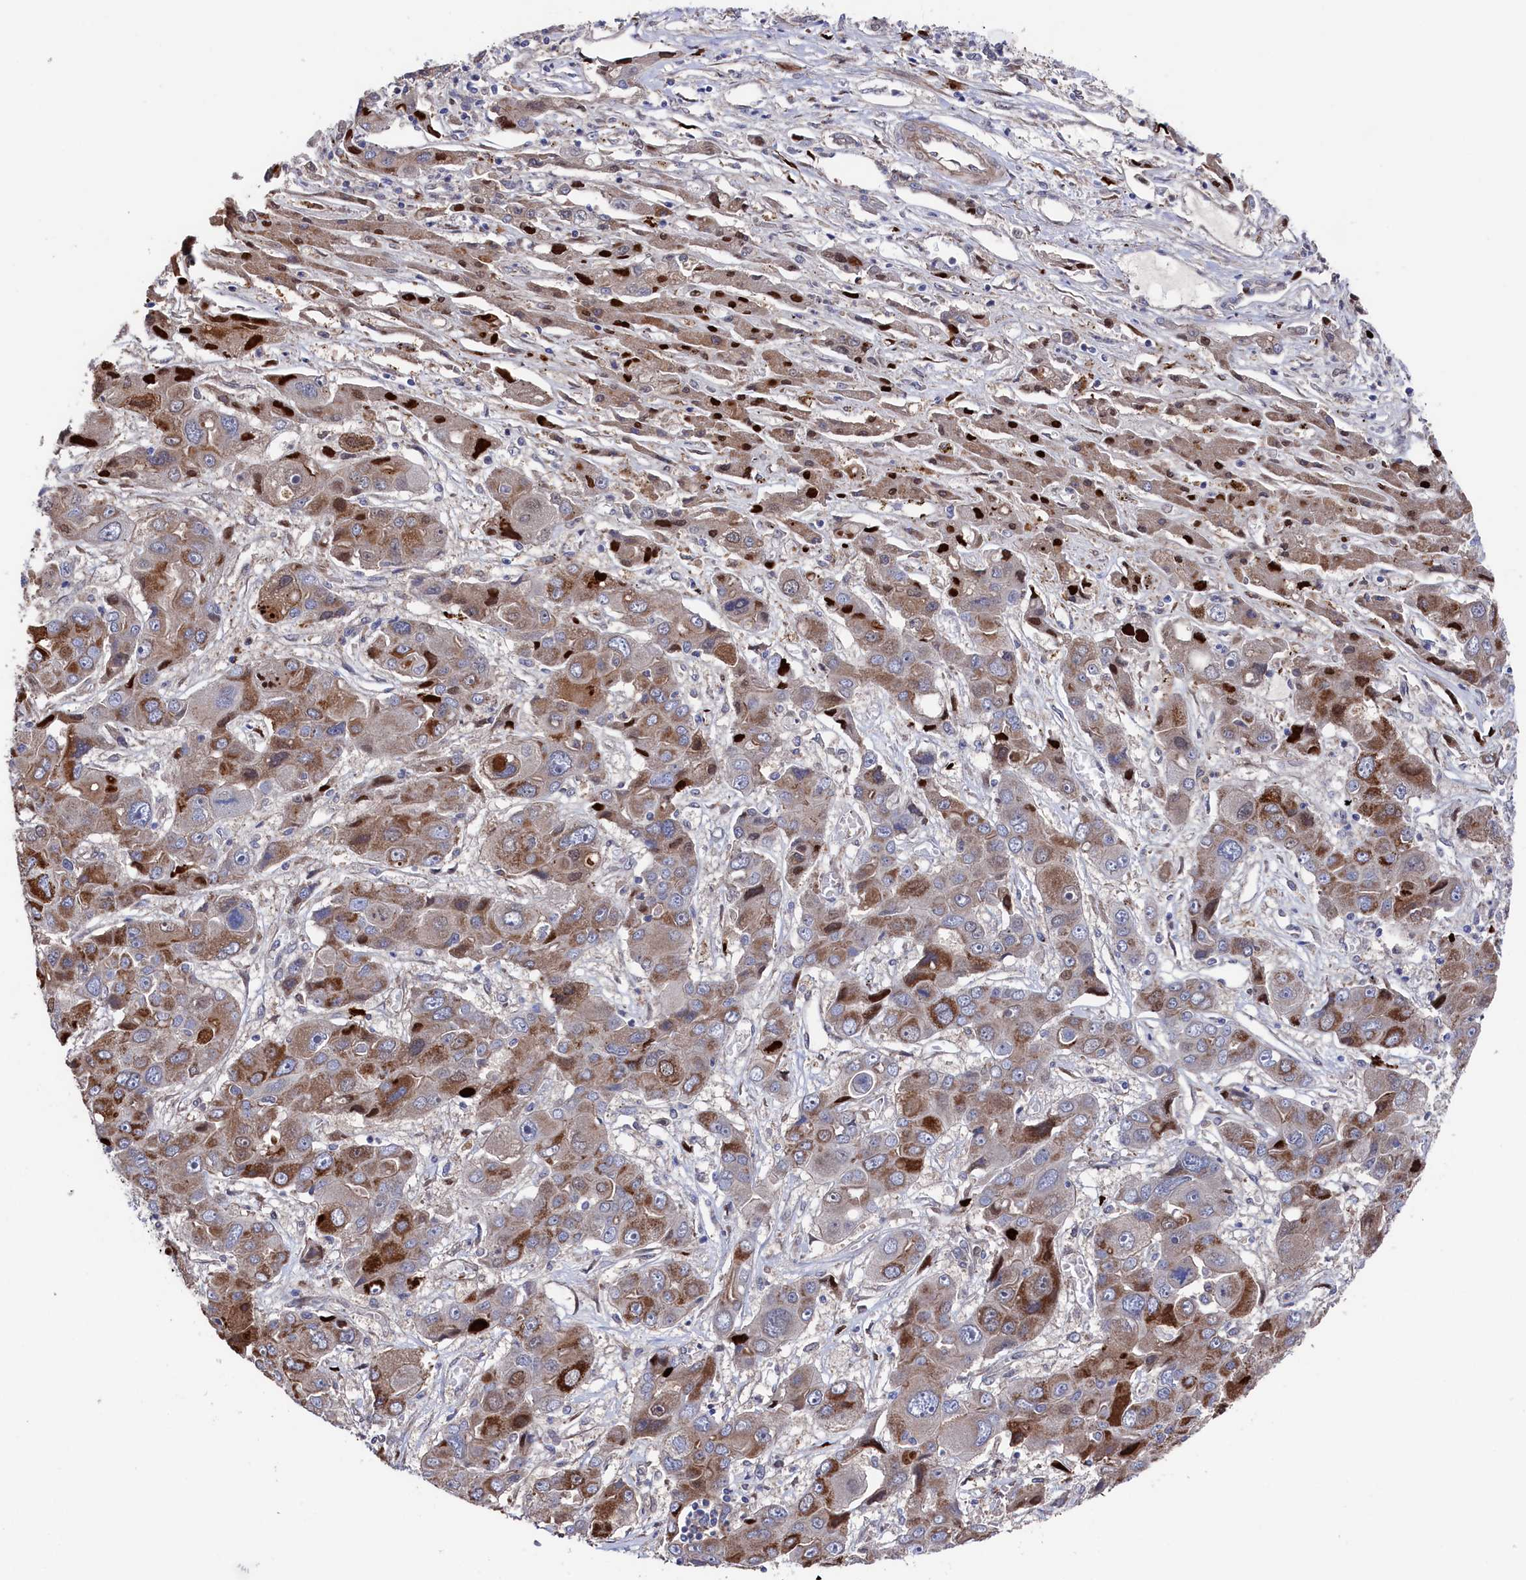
{"staining": {"intensity": "strong", "quantity": "25%-75%", "location": "cytoplasmic/membranous"}, "tissue": "liver cancer", "cell_type": "Tumor cells", "image_type": "cancer", "snomed": [{"axis": "morphology", "description": "Cholangiocarcinoma"}, {"axis": "topography", "description": "Liver"}], "caption": "Strong cytoplasmic/membranous positivity is appreciated in approximately 25%-75% of tumor cells in liver cholangiocarcinoma.", "gene": "ZNF891", "patient": {"sex": "male", "age": 67}}